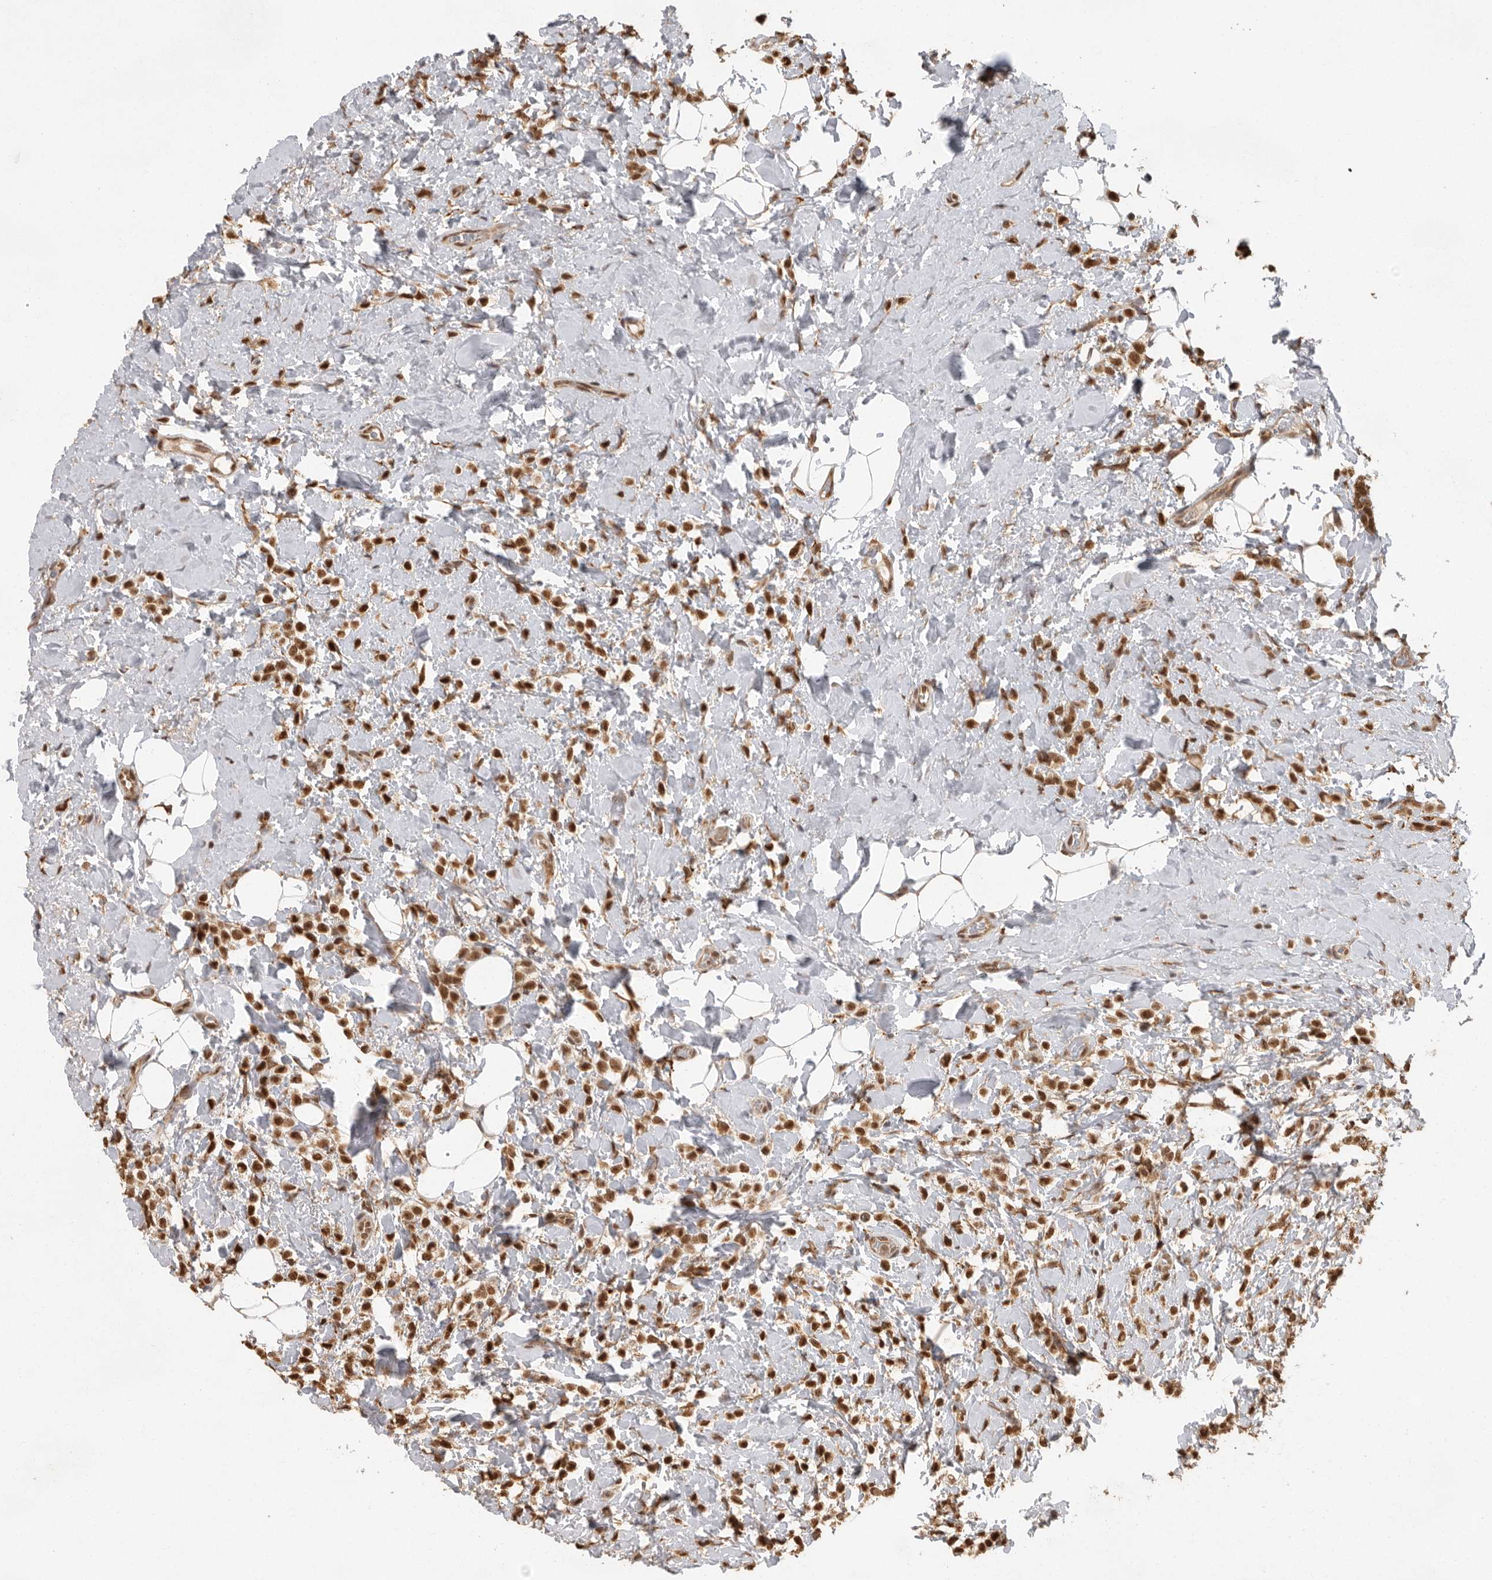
{"staining": {"intensity": "strong", "quantity": ">75%", "location": "cytoplasmic/membranous,nuclear"}, "tissue": "breast cancer", "cell_type": "Tumor cells", "image_type": "cancer", "snomed": [{"axis": "morphology", "description": "Normal tissue, NOS"}, {"axis": "morphology", "description": "Lobular carcinoma"}, {"axis": "topography", "description": "Breast"}], "caption": "A high amount of strong cytoplasmic/membranous and nuclear positivity is seen in about >75% of tumor cells in lobular carcinoma (breast) tissue.", "gene": "ZNF83", "patient": {"sex": "female", "age": 50}}